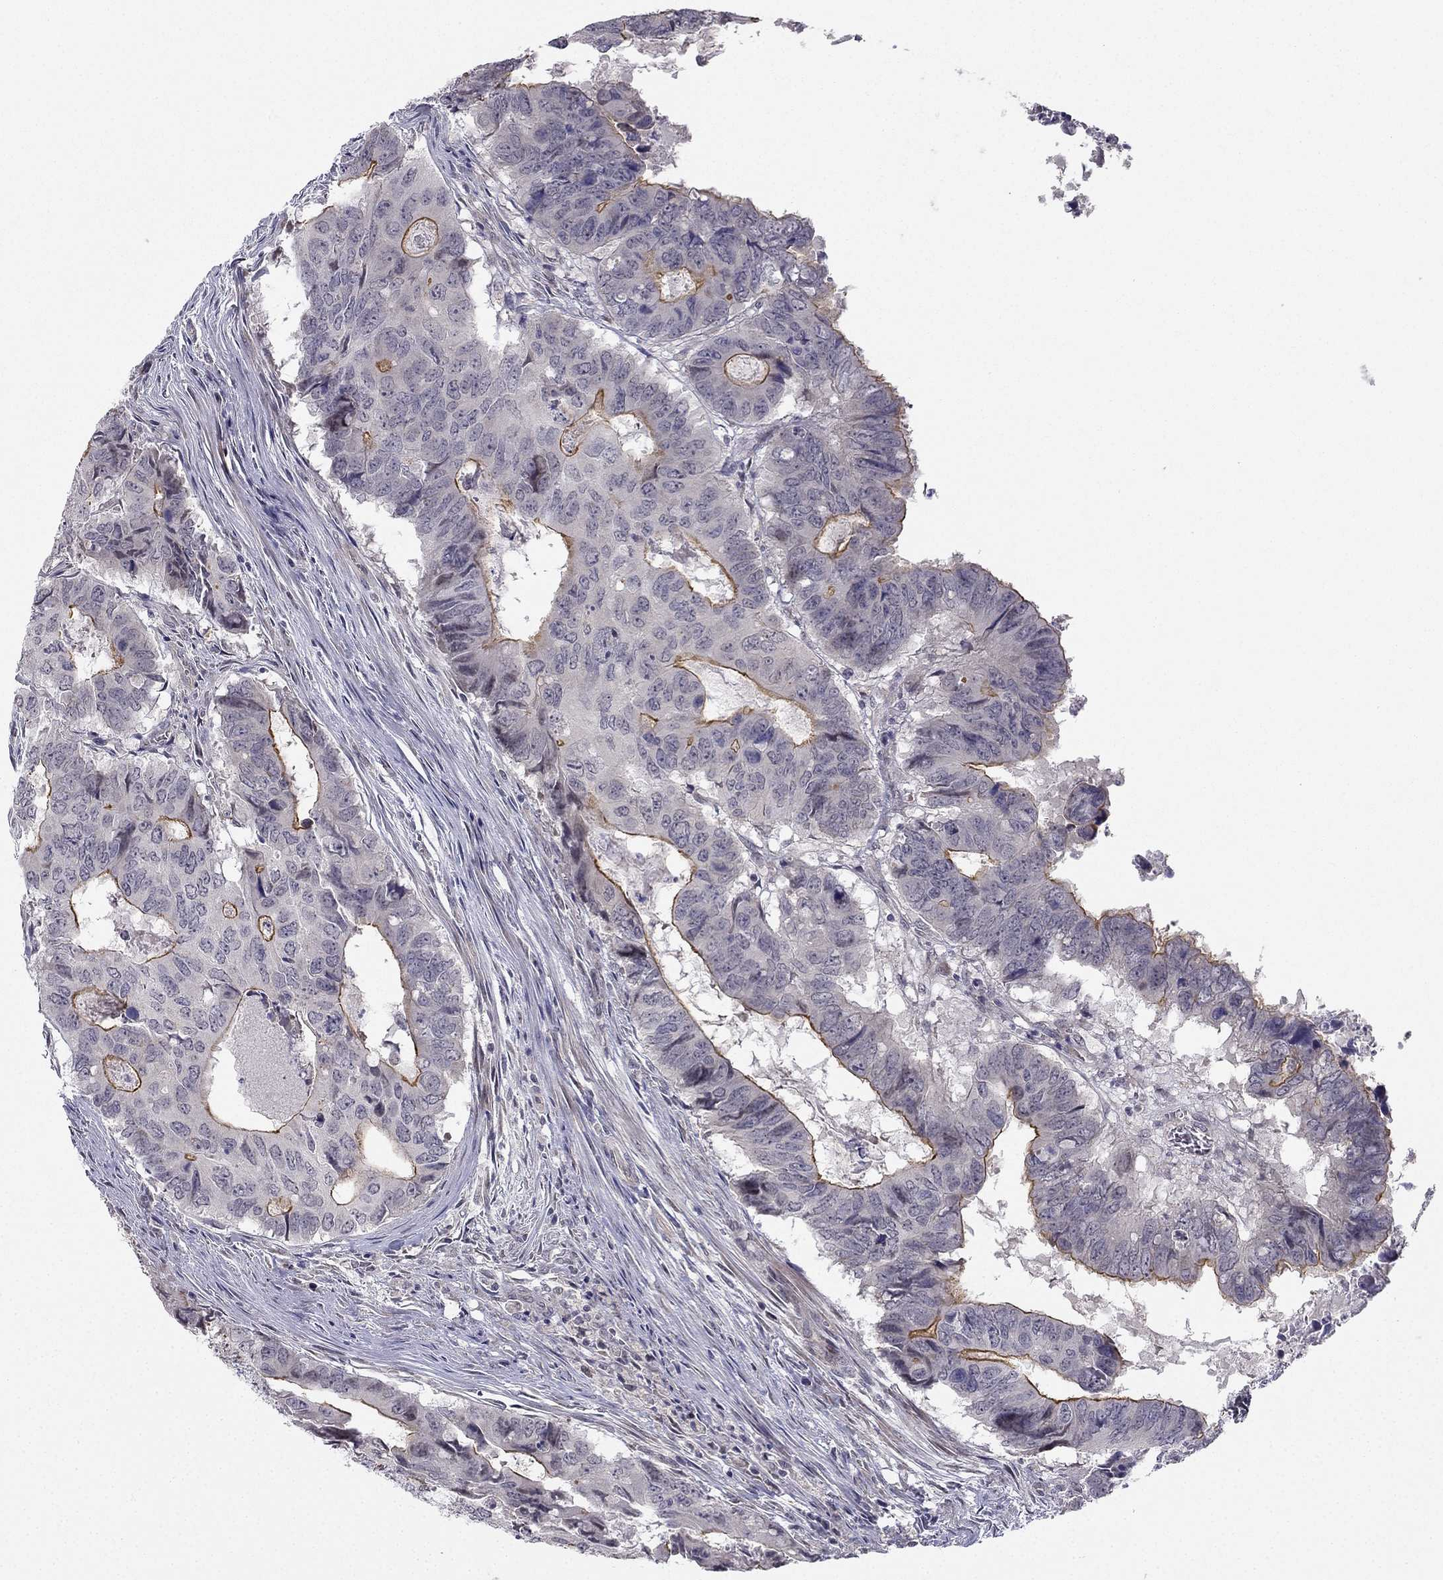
{"staining": {"intensity": "strong", "quantity": "25%-75%", "location": "cytoplasmic/membranous"}, "tissue": "colorectal cancer", "cell_type": "Tumor cells", "image_type": "cancer", "snomed": [{"axis": "morphology", "description": "Adenocarcinoma, NOS"}, {"axis": "topography", "description": "Colon"}], "caption": "Immunohistochemistry staining of colorectal adenocarcinoma, which displays high levels of strong cytoplasmic/membranous staining in approximately 25%-75% of tumor cells indicating strong cytoplasmic/membranous protein expression. The staining was performed using DAB (brown) for protein detection and nuclei were counterstained in hematoxylin (blue).", "gene": "CHST8", "patient": {"sex": "male", "age": 79}}